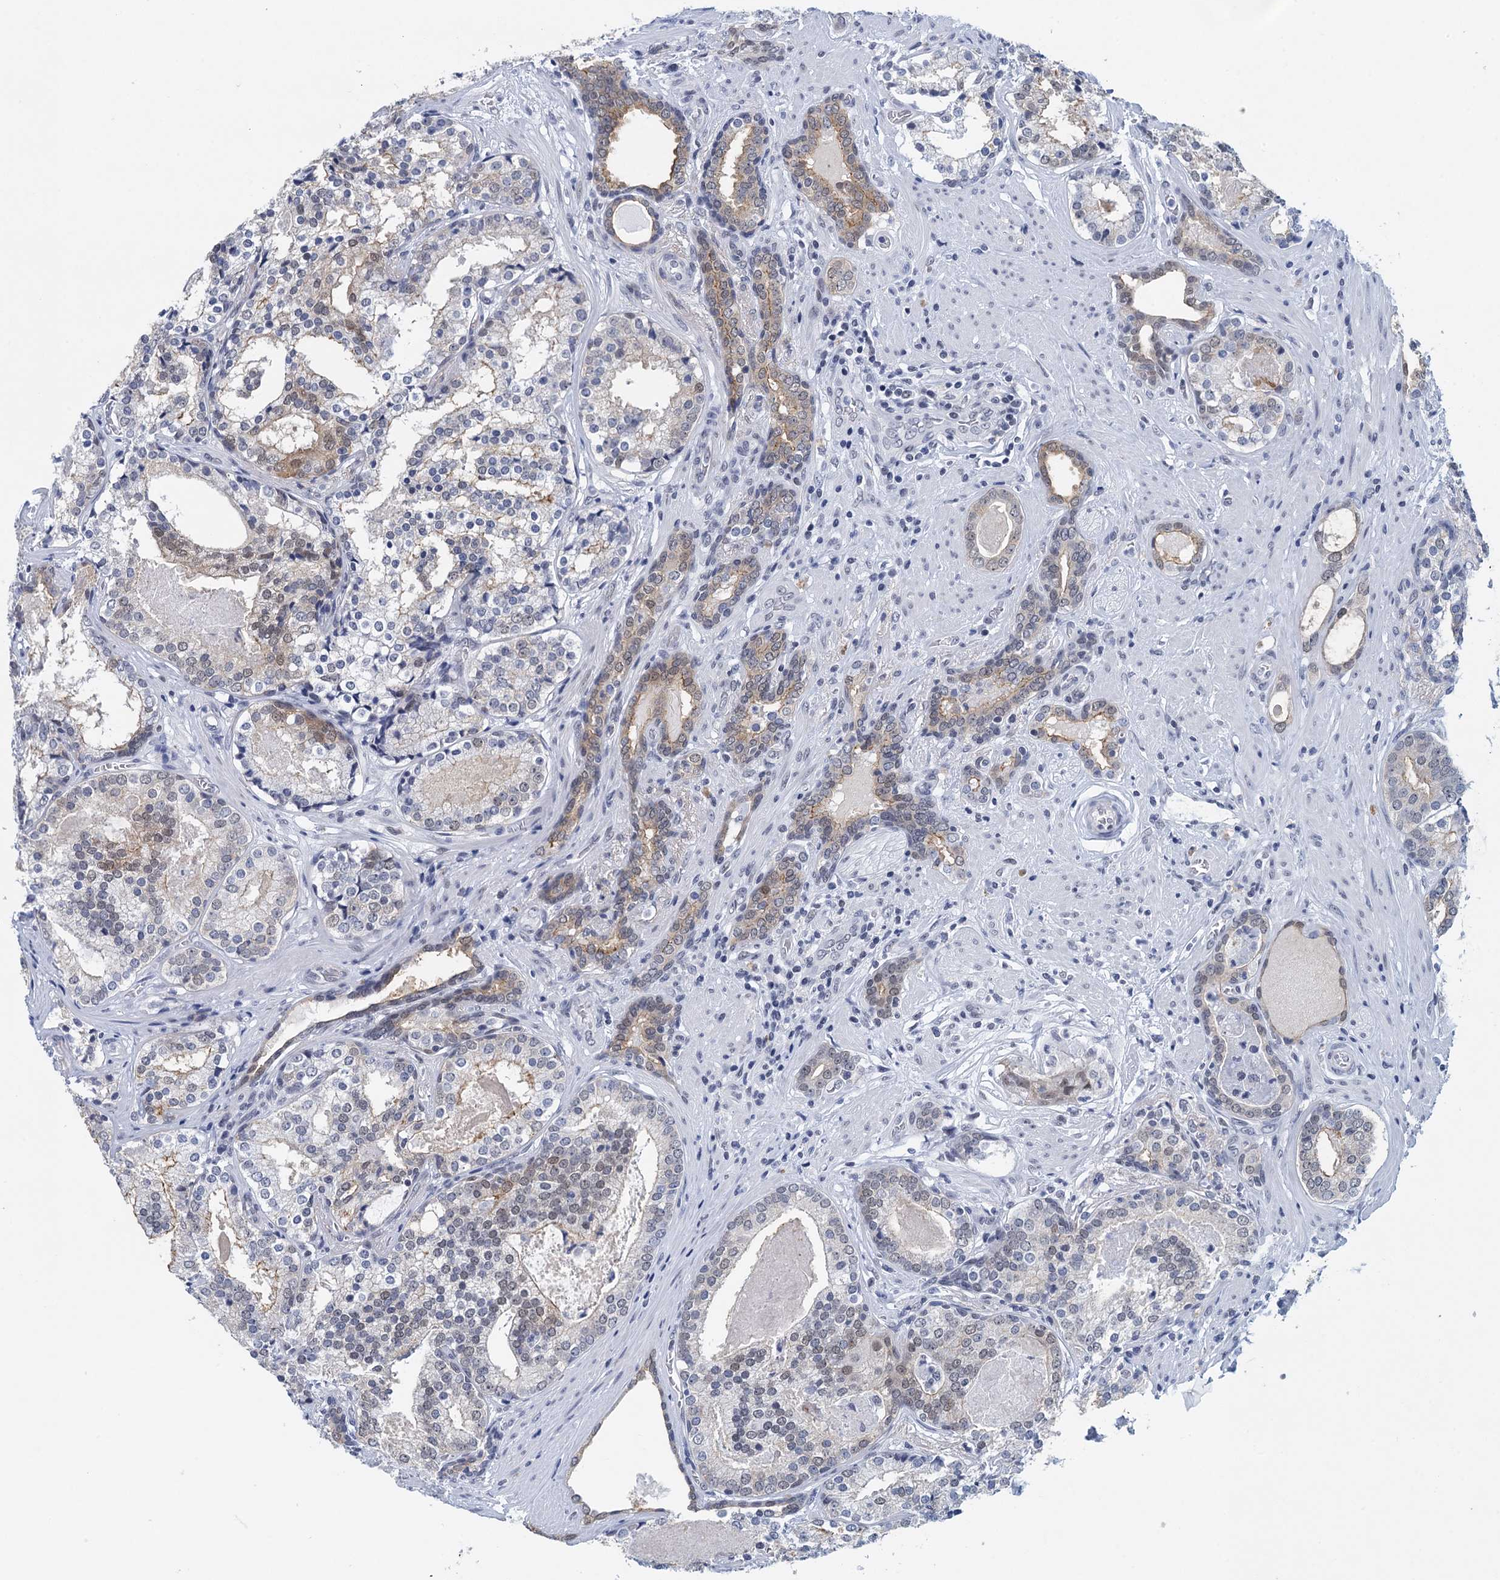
{"staining": {"intensity": "moderate", "quantity": "<25%", "location": "cytoplasmic/membranous,nuclear"}, "tissue": "prostate cancer", "cell_type": "Tumor cells", "image_type": "cancer", "snomed": [{"axis": "morphology", "description": "Adenocarcinoma, High grade"}, {"axis": "topography", "description": "Prostate"}], "caption": "This image displays prostate cancer (adenocarcinoma (high-grade)) stained with immunohistochemistry to label a protein in brown. The cytoplasmic/membranous and nuclear of tumor cells show moderate positivity for the protein. Nuclei are counter-stained blue.", "gene": "EPS8L1", "patient": {"sex": "male", "age": 58}}